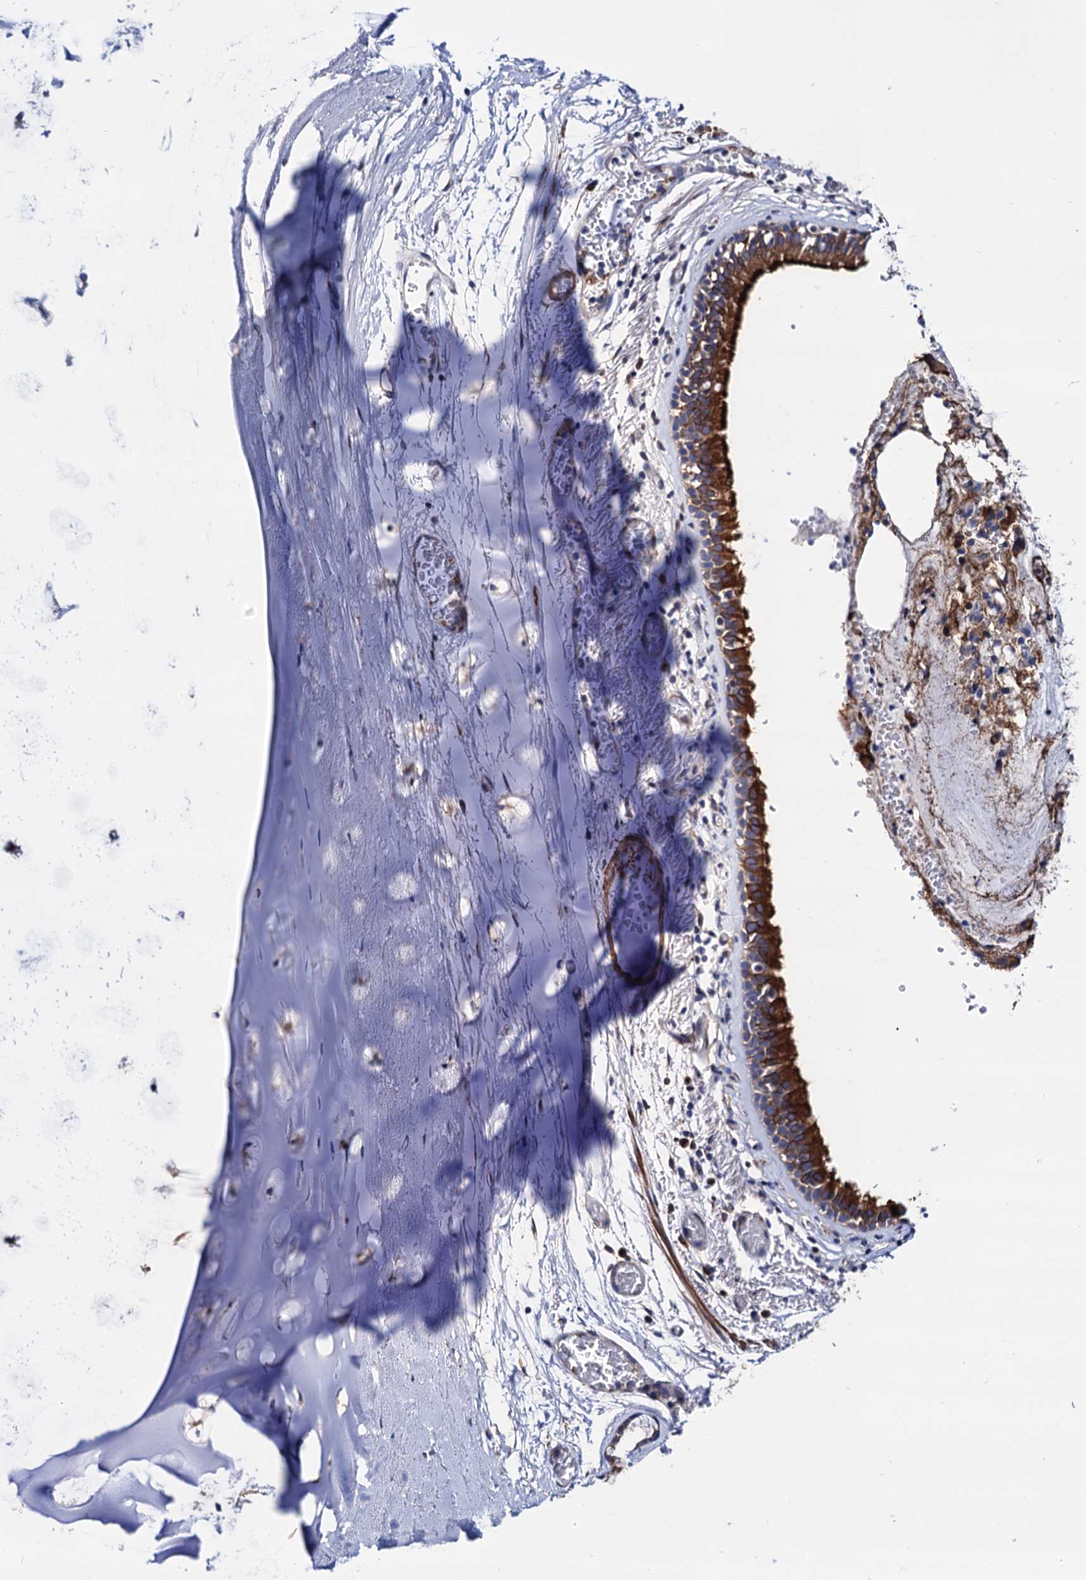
{"staining": {"intensity": "strong", "quantity": ">75%", "location": "cytoplasmic/membranous"}, "tissue": "bronchus", "cell_type": "Respiratory epithelial cells", "image_type": "normal", "snomed": [{"axis": "morphology", "description": "Normal tissue, NOS"}, {"axis": "topography", "description": "Bronchus"}, {"axis": "topography", "description": "Lung"}], "caption": "A brown stain highlights strong cytoplasmic/membranous positivity of a protein in respiratory epithelial cells of normal human bronchus.", "gene": "ZDHHC18", "patient": {"sex": "male", "age": 56}}